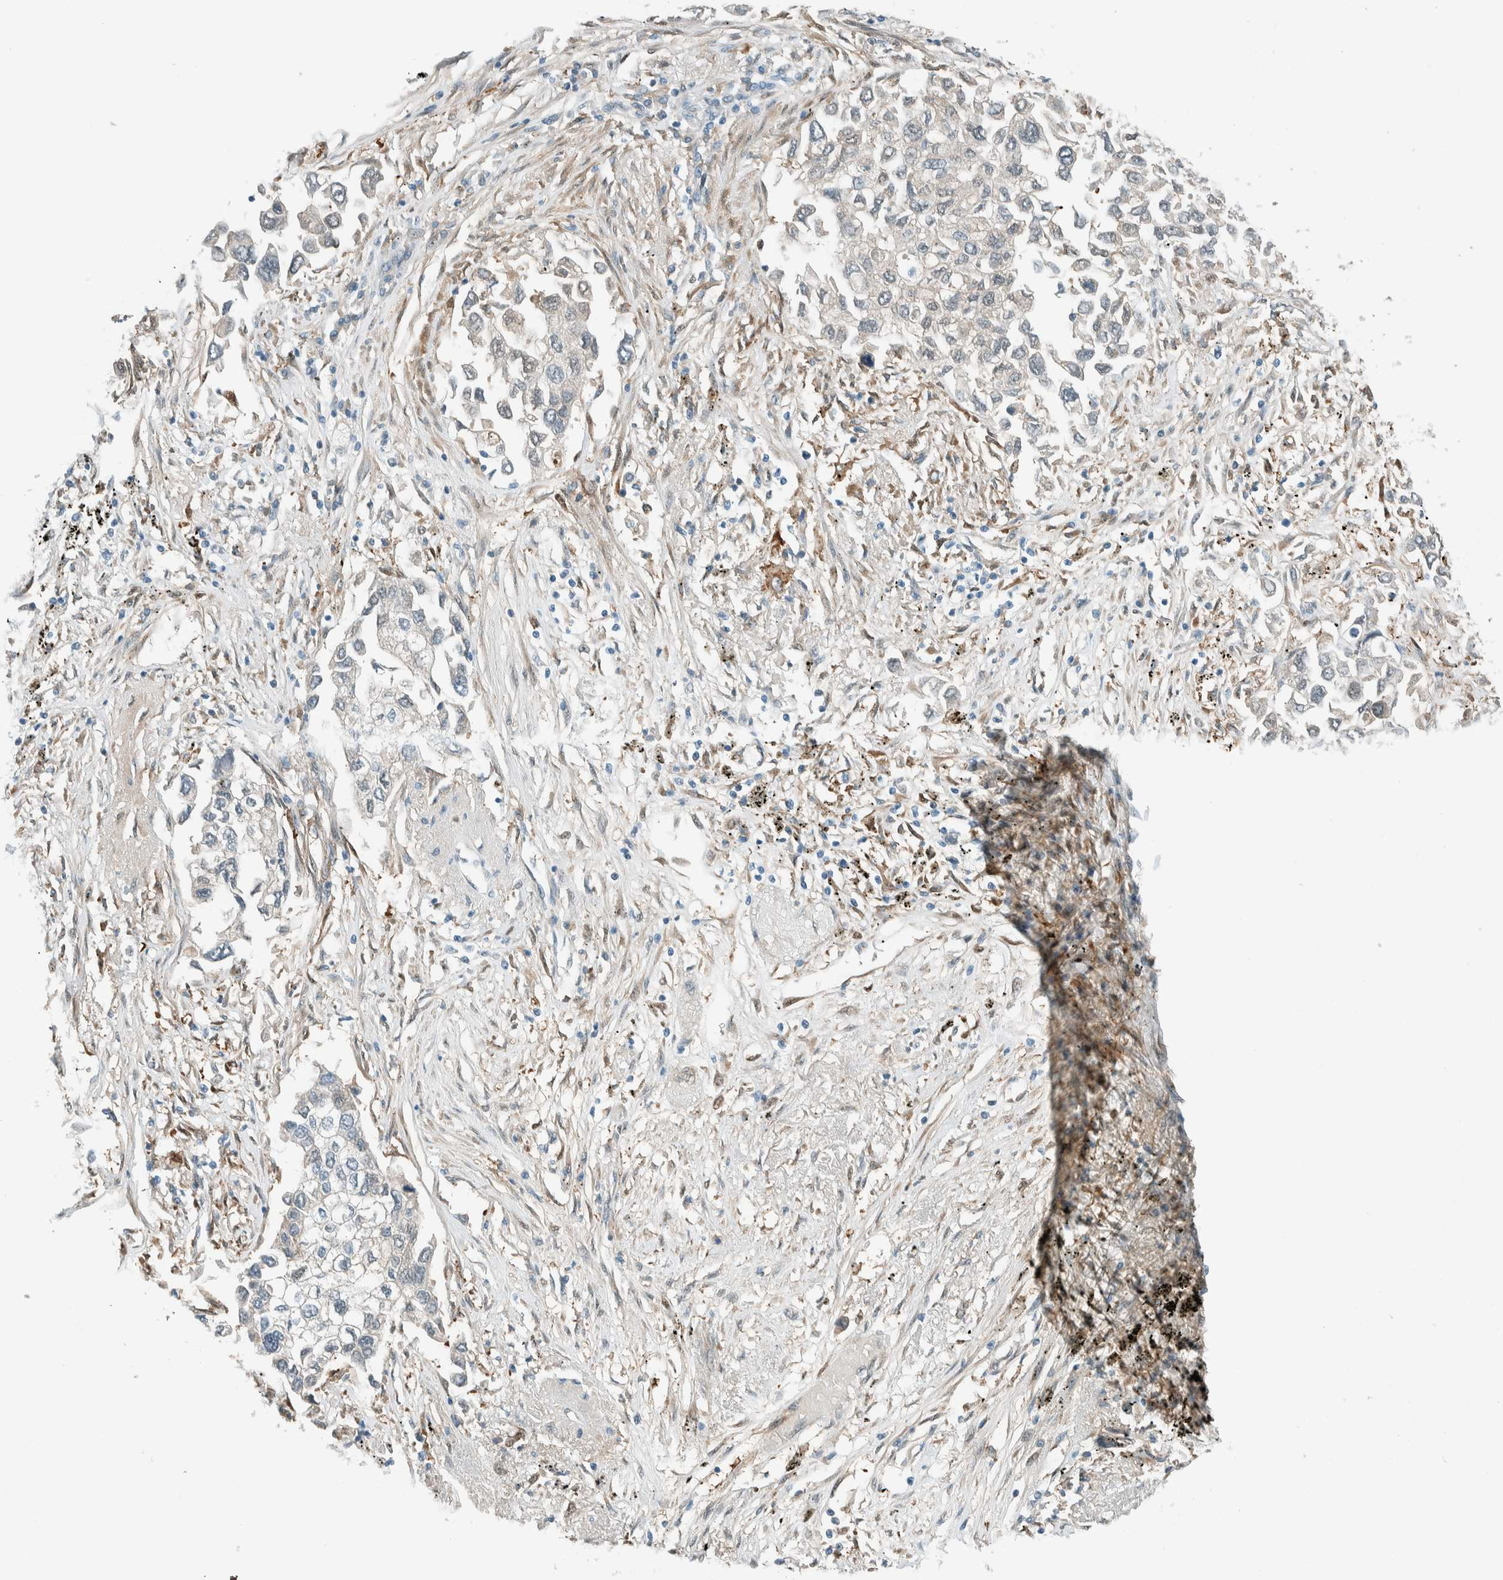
{"staining": {"intensity": "negative", "quantity": "none", "location": "none"}, "tissue": "lung cancer", "cell_type": "Tumor cells", "image_type": "cancer", "snomed": [{"axis": "morphology", "description": "Inflammation, NOS"}, {"axis": "morphology", "description": "Adenocarcinoma, NOS"}, {"axis": "topography", "description": "Lung"}], "caption": "The immunohistochemistry histopathology image has no significant staining in tumor cells of lung cancer tissue.", "gene": "NXN", "patient": {"sex": "male", "age": 63}}